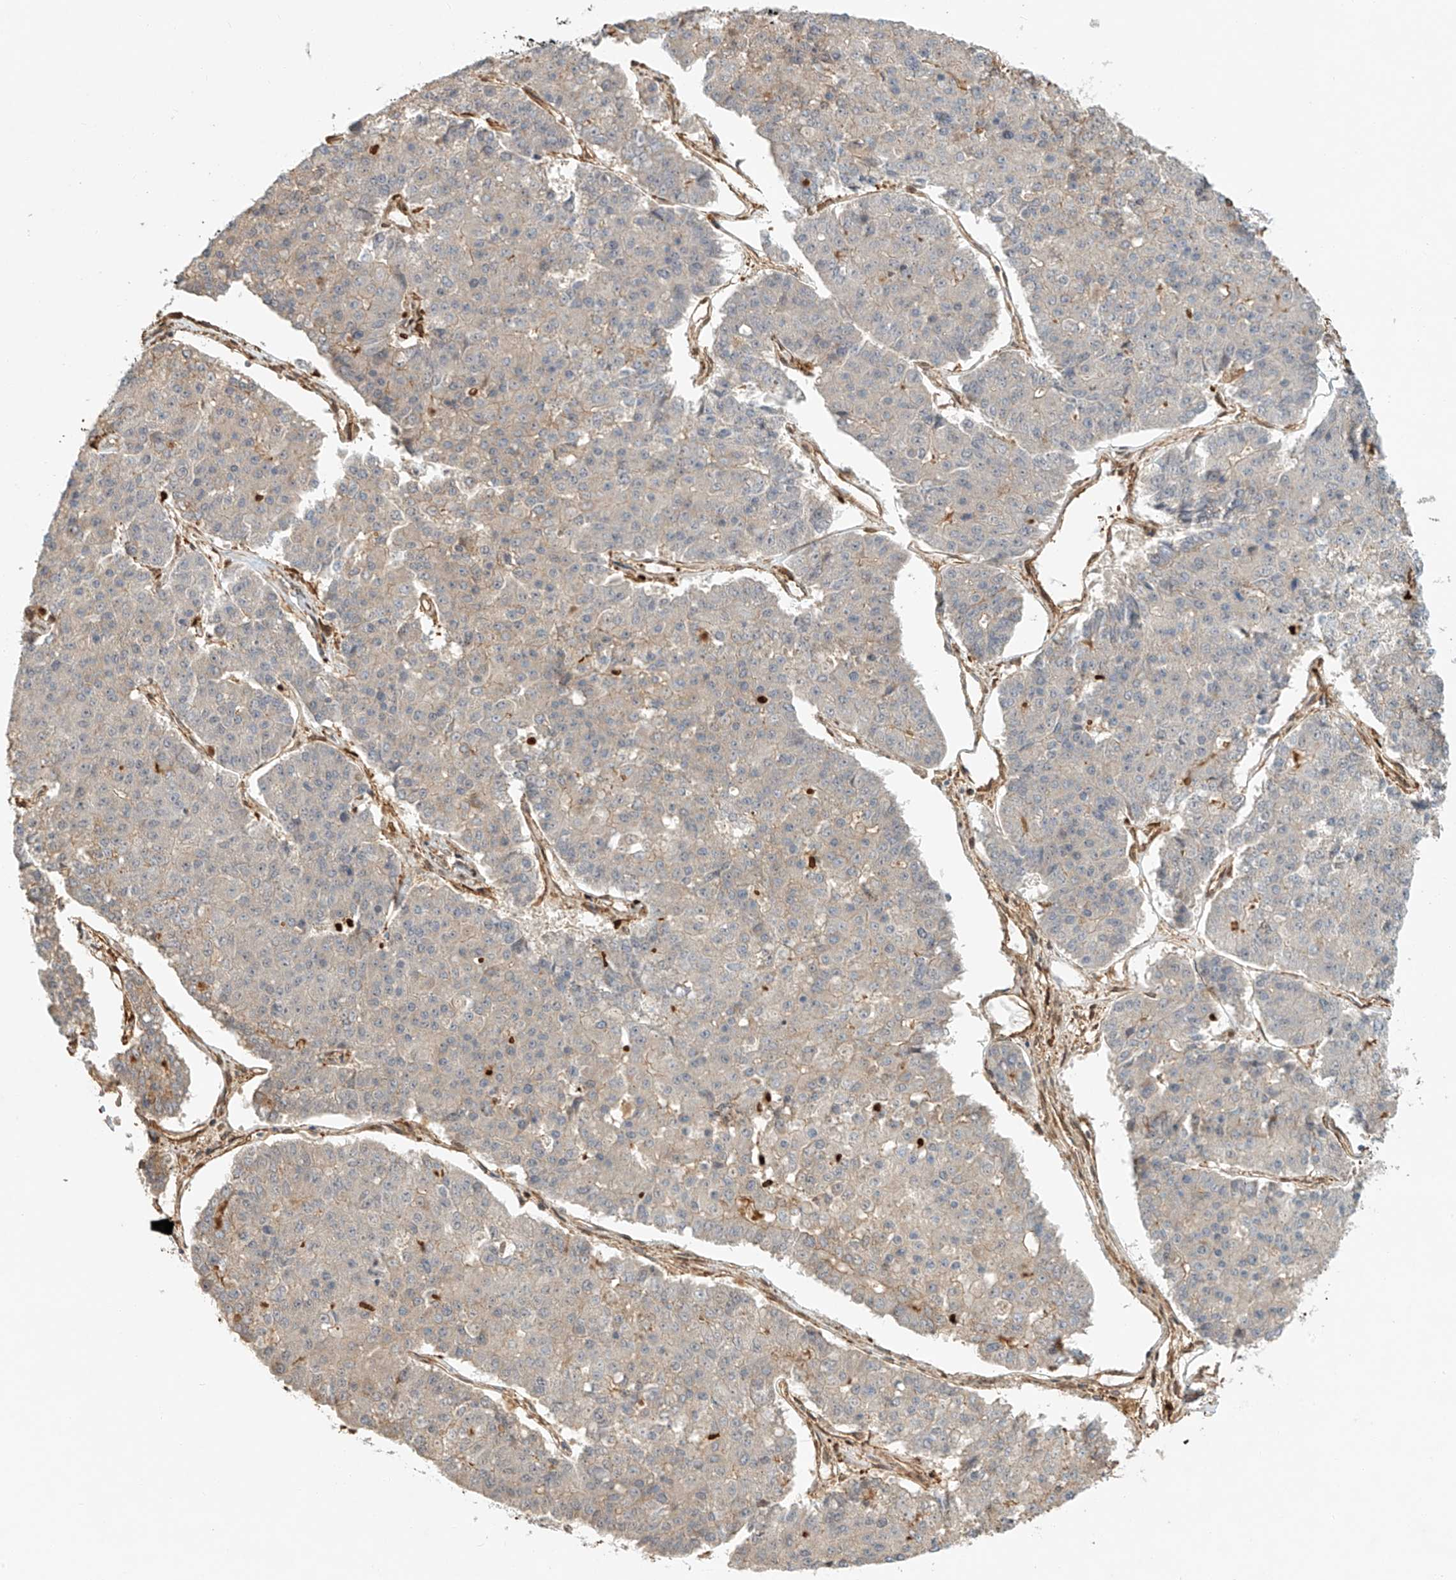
{"staining": {"intensity": "negative", "quantity": "none", "location": "none"}, "tissue": "pancreatic cancer", "cell_type": "Tumor cells", "image_type": "cancer", "snomed": [{"axis": "morphology", "description": "Adenocarcinoma, NOS"}, {"axis": "topography", "description": "Pancreas"}], "caption": "DAB immunohistochemical staining of human pancreatic cancer (adenocarcinoma) displays no significant positivity in tumor cells.", "gene": "CSMD3", "patient": {"sex": "male", "age": 50}}